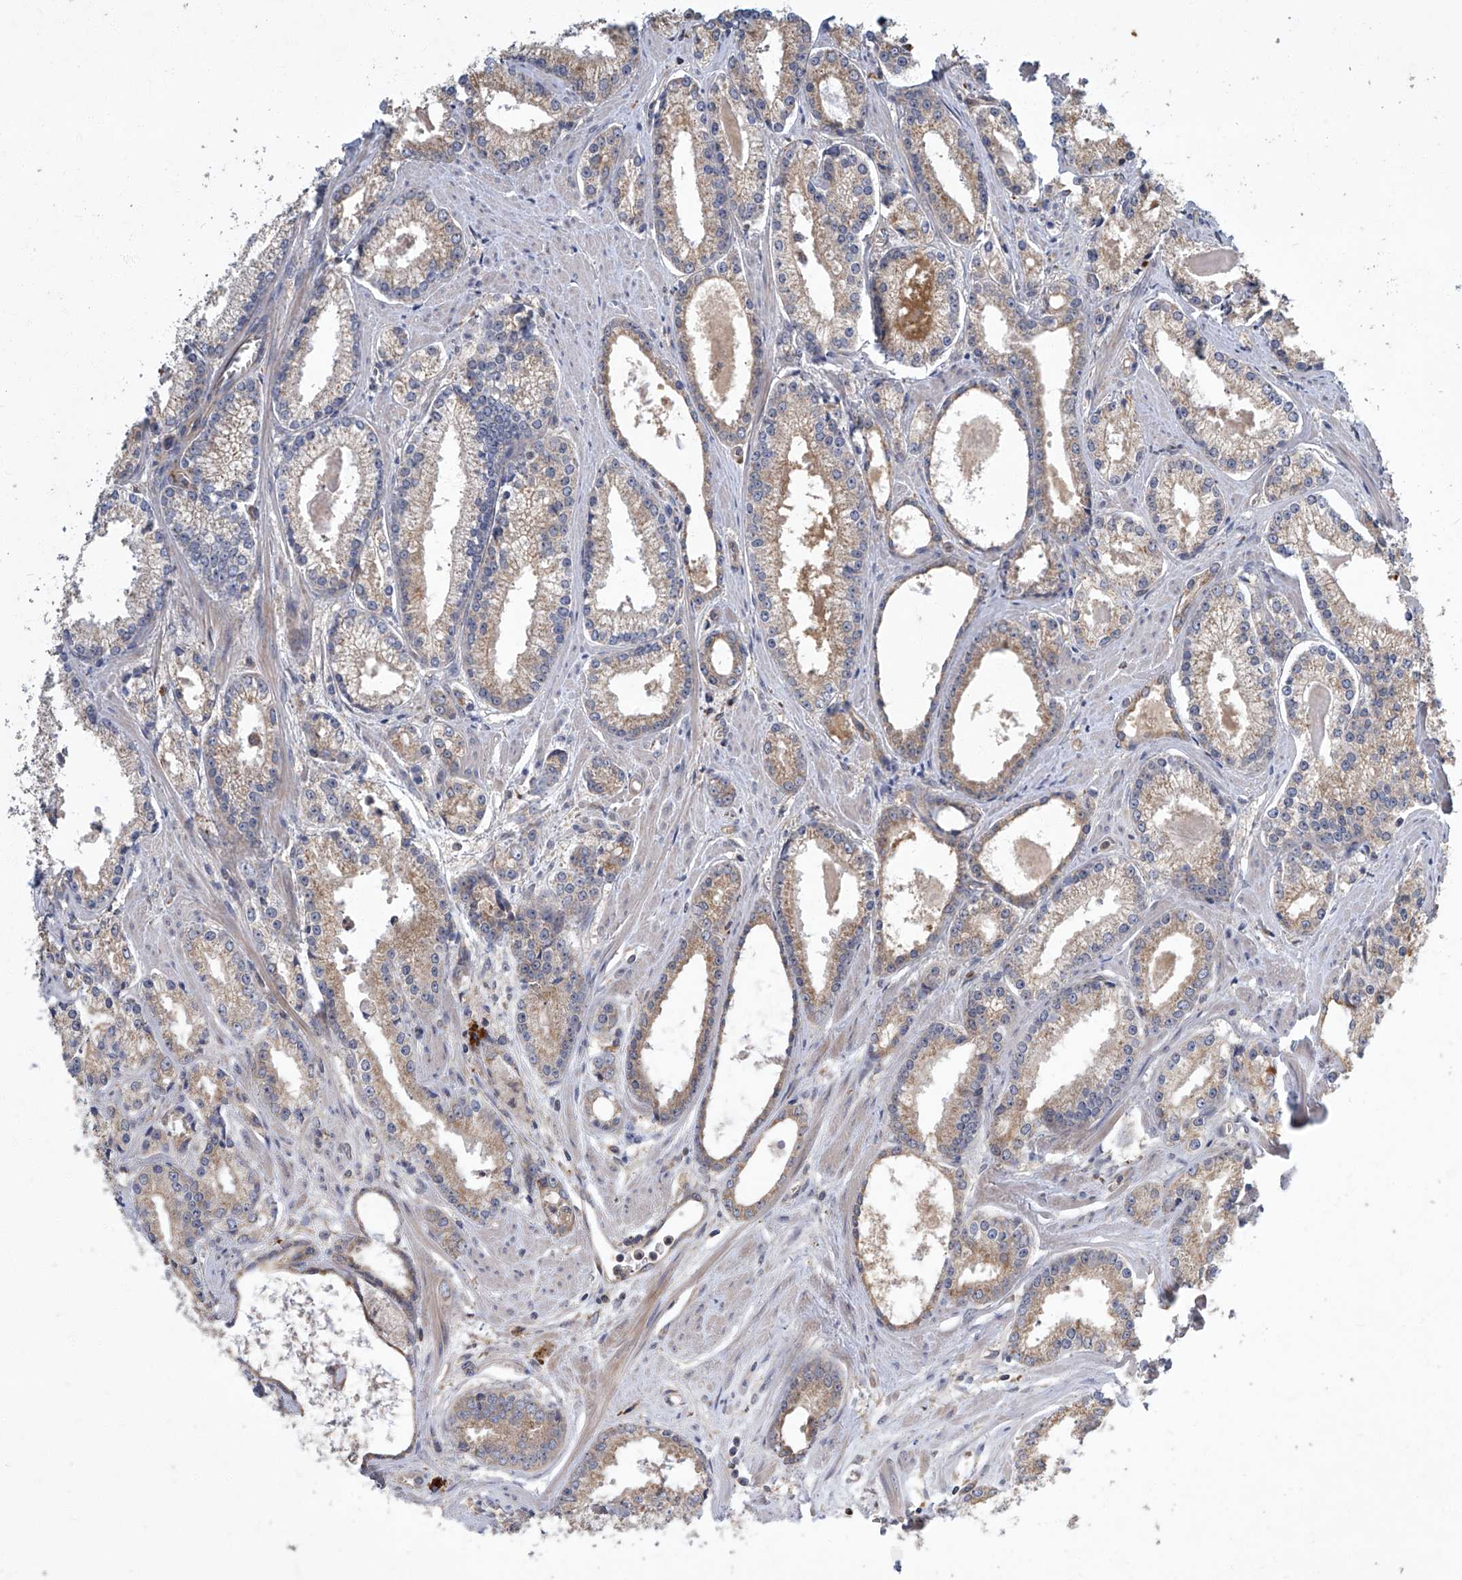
{"staining": {"intensity": "weak", "quantity": "25%-75%", "location": "cytoplasmic/membranous"}, "tissue": "prostate cancer", "cell_type": "Tumor cells", "image_type": "cancer", "snomed": [{"axis": "morphology", "description": "Adenocarcinoma, Low grade"}, {"axis": "topography", "description": "Prostate"}], "caption": "Immunohistochemistry of prostate cancer (low-grade adenocarcinoma) reveals low levels of weak cytoplasmic/membranous positivity in approximately 25%-75% of tumor cells.", "gene": "TNFRSF13B", "patient": {"sex": "male", "age": 54}}